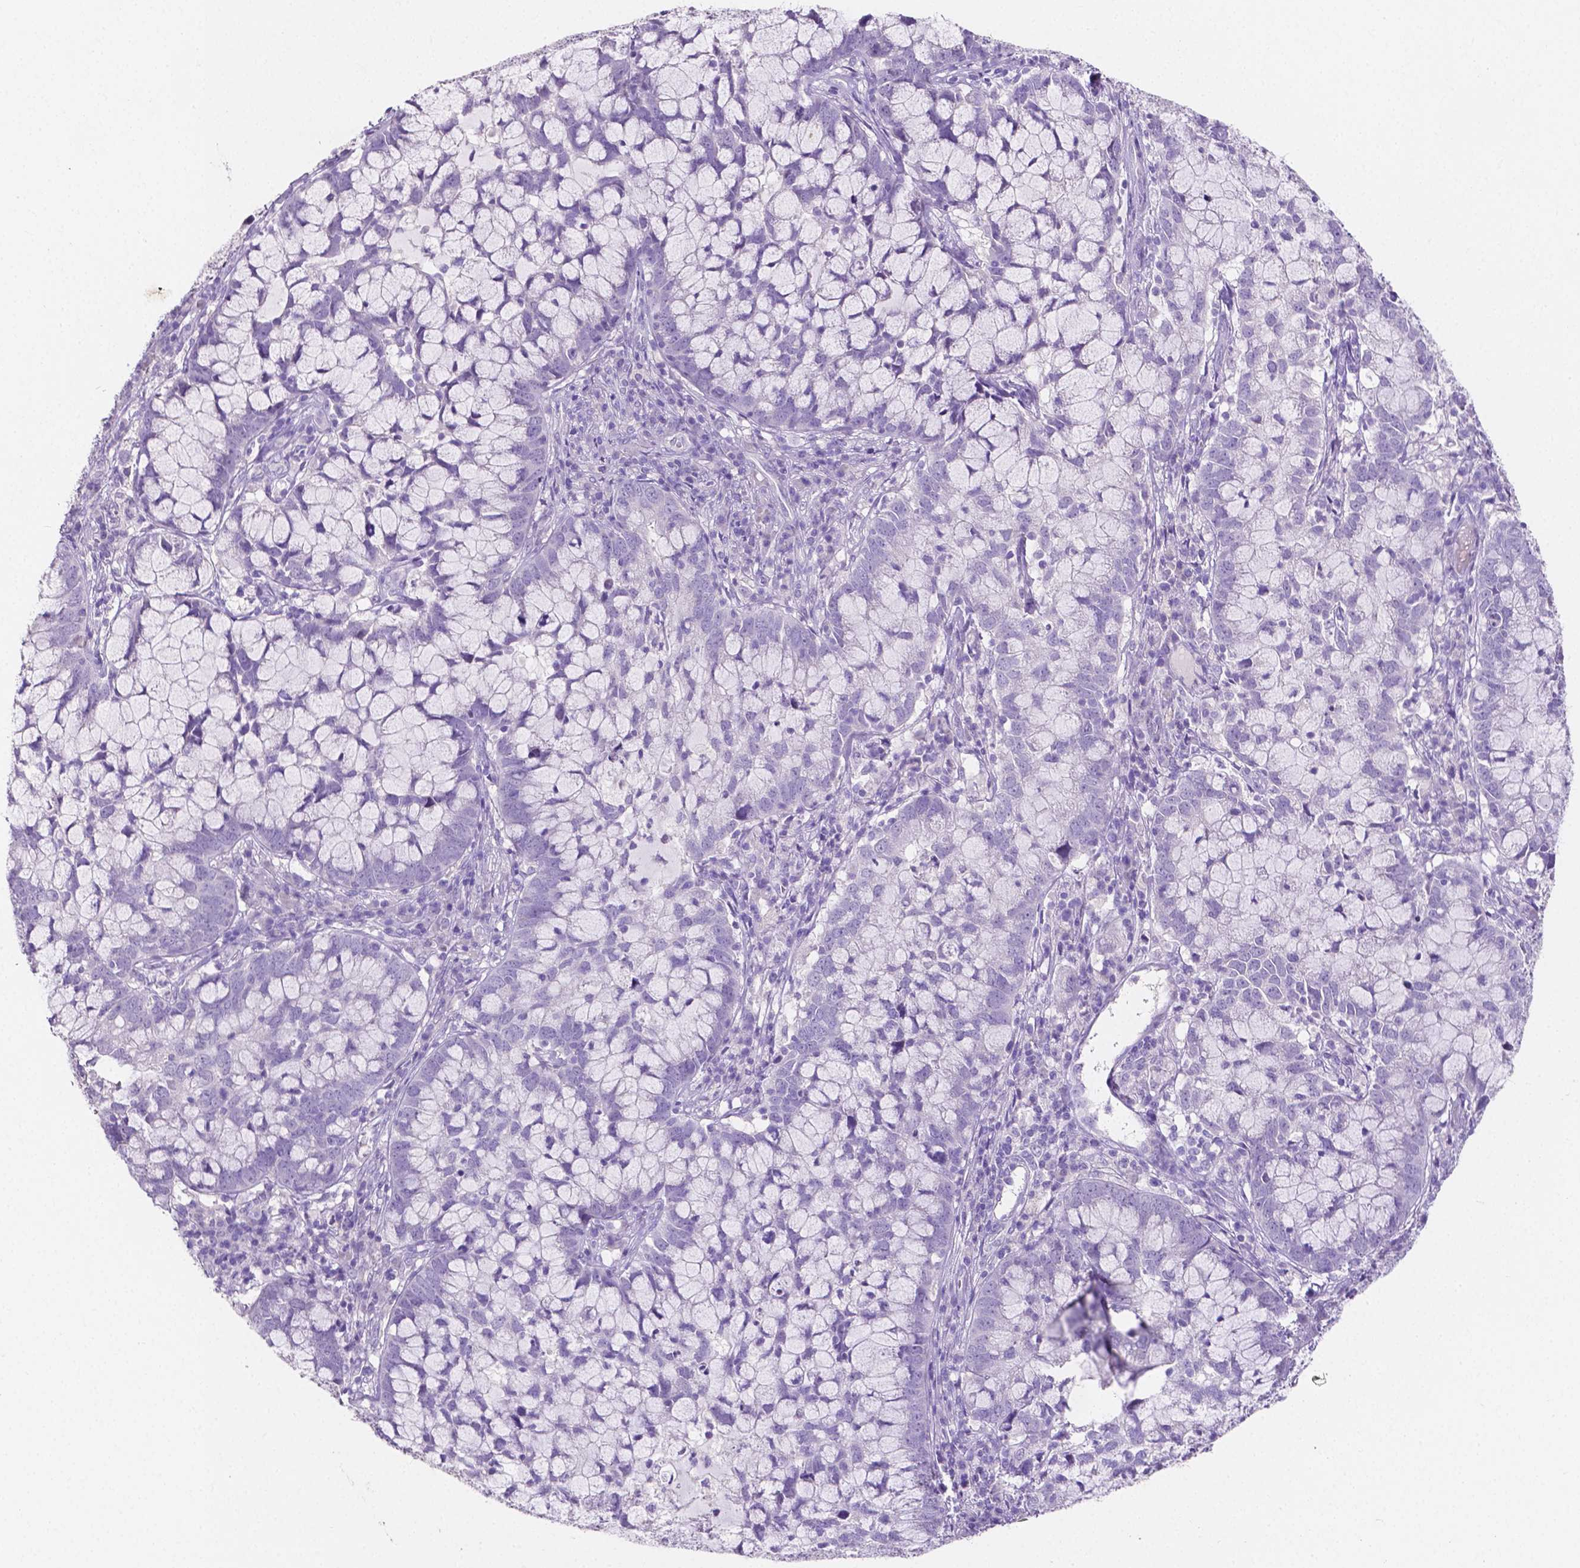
{"staining": {"intensity": "negative", "quantity": "none", "location": "none"}, "tissue": "cervical cancer", "cell_type": "Tumor cells", "image_type": "cancer", "snomed": [{"axis": "morphology", "description": "Adenocarcinoma, NOS"}, {"axis": "topography", "description": "Cervix"}], "caption": "The immunohistochemistry (IHC) photomicrograph has no significant expression in tumor cells of cervical adenocarcinoma tissue. Brightfield microscopy of immunohistochemistry stained with DAB (3,3'-diaminobenzidine) (brown) and hematoxylin (blue), captured at high magnification.", "gene": "SLC22A2", "patient": {"sex": "female", "age": 40}}